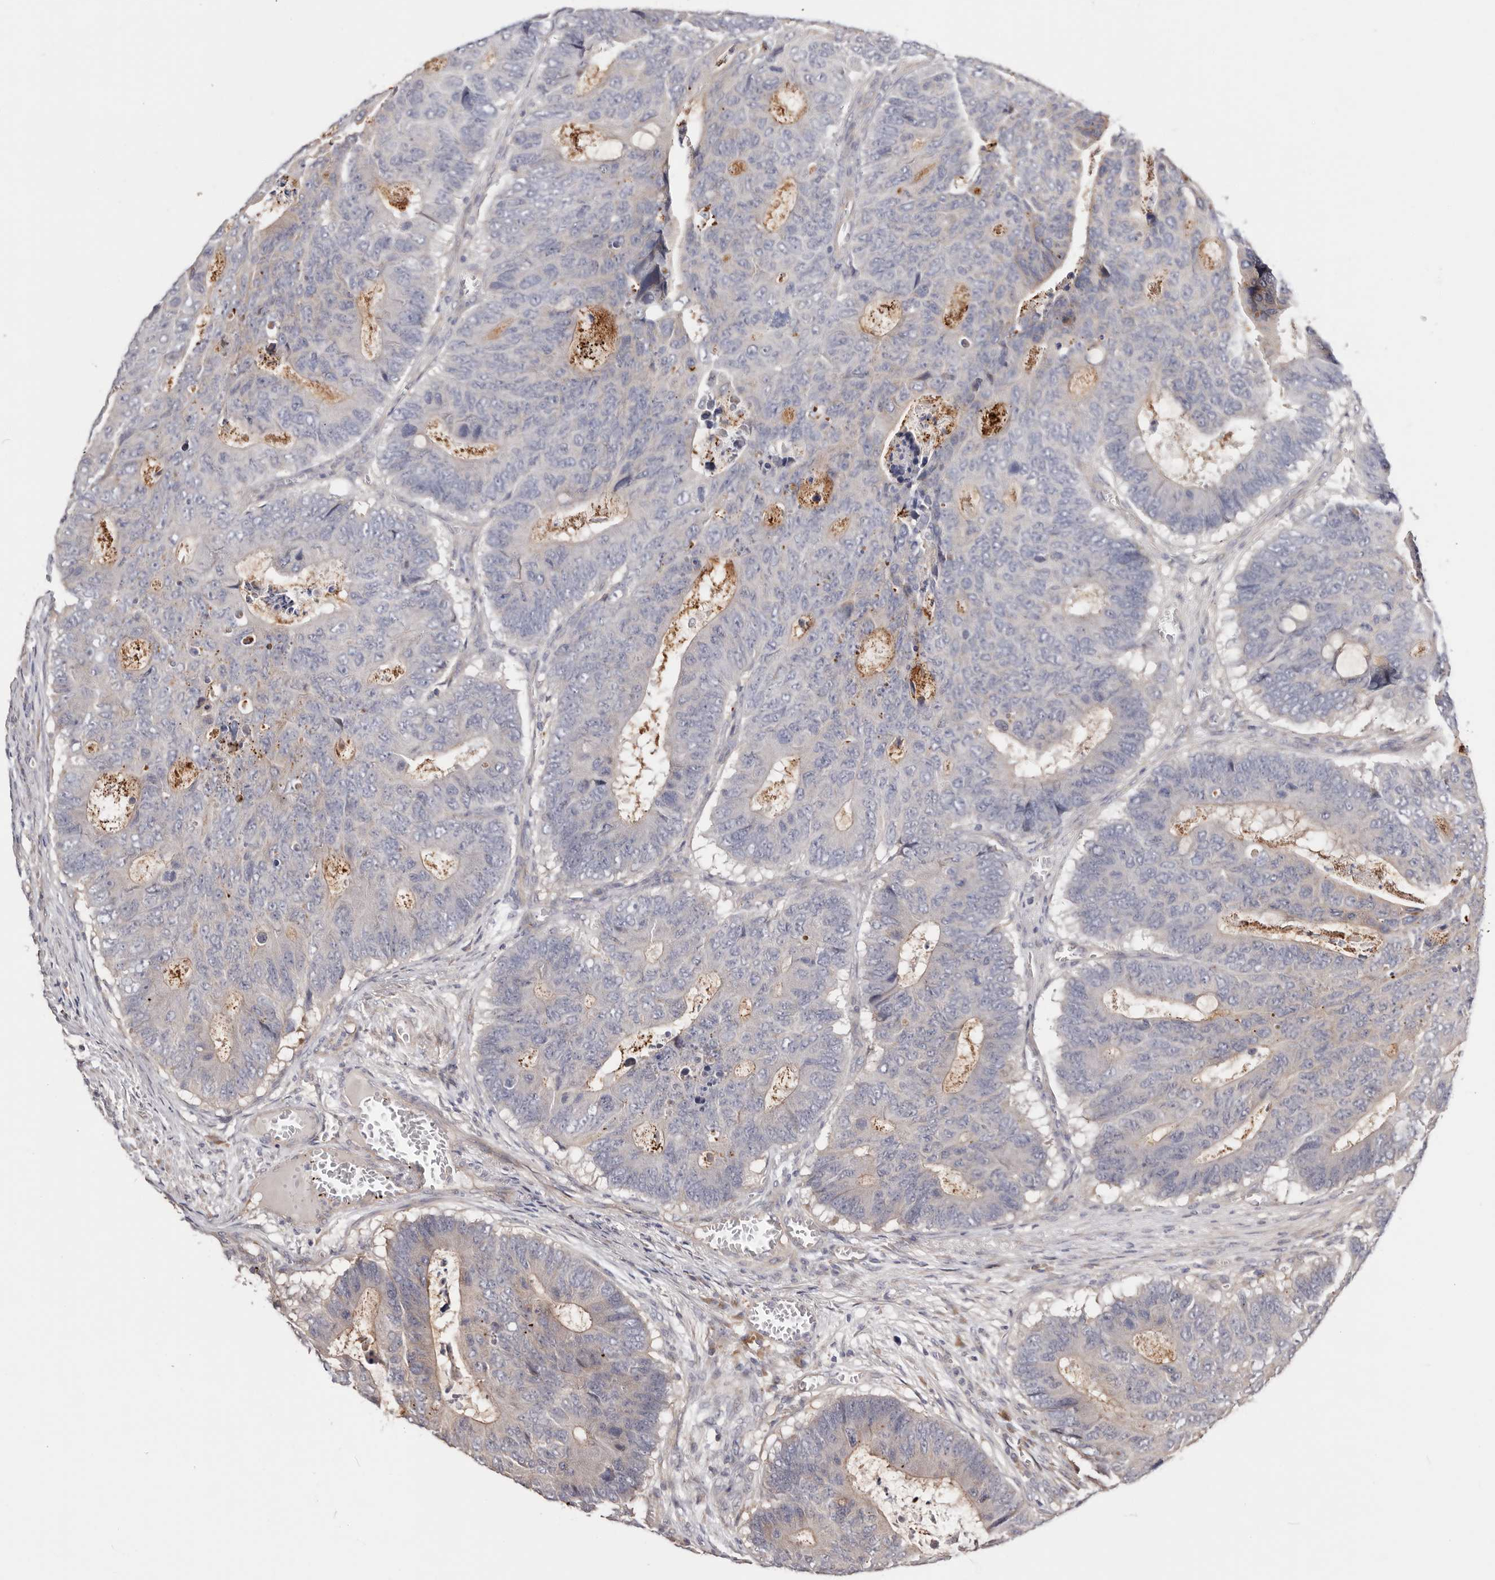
{"staining": {"intensity": "negative", "quantity": "none", "location": "none"}, "tissue": "colorectal cancer", "cell_type": "Tumor cells", "image_type": "cancer", "snomed": [{"axis": "morphology", "description": "Adenocarcinoma, NOS"}, {"axis": "topography", "description": "Colon"}], "caption": "High power microscopy photomicrograph of an immunohistochemistry photomicrograph of adenocarcinoma (colorectal), revealing no significant expression in tumor cells.", "gene": "USP33", "patient": {"sex": "male", "age": 87}}